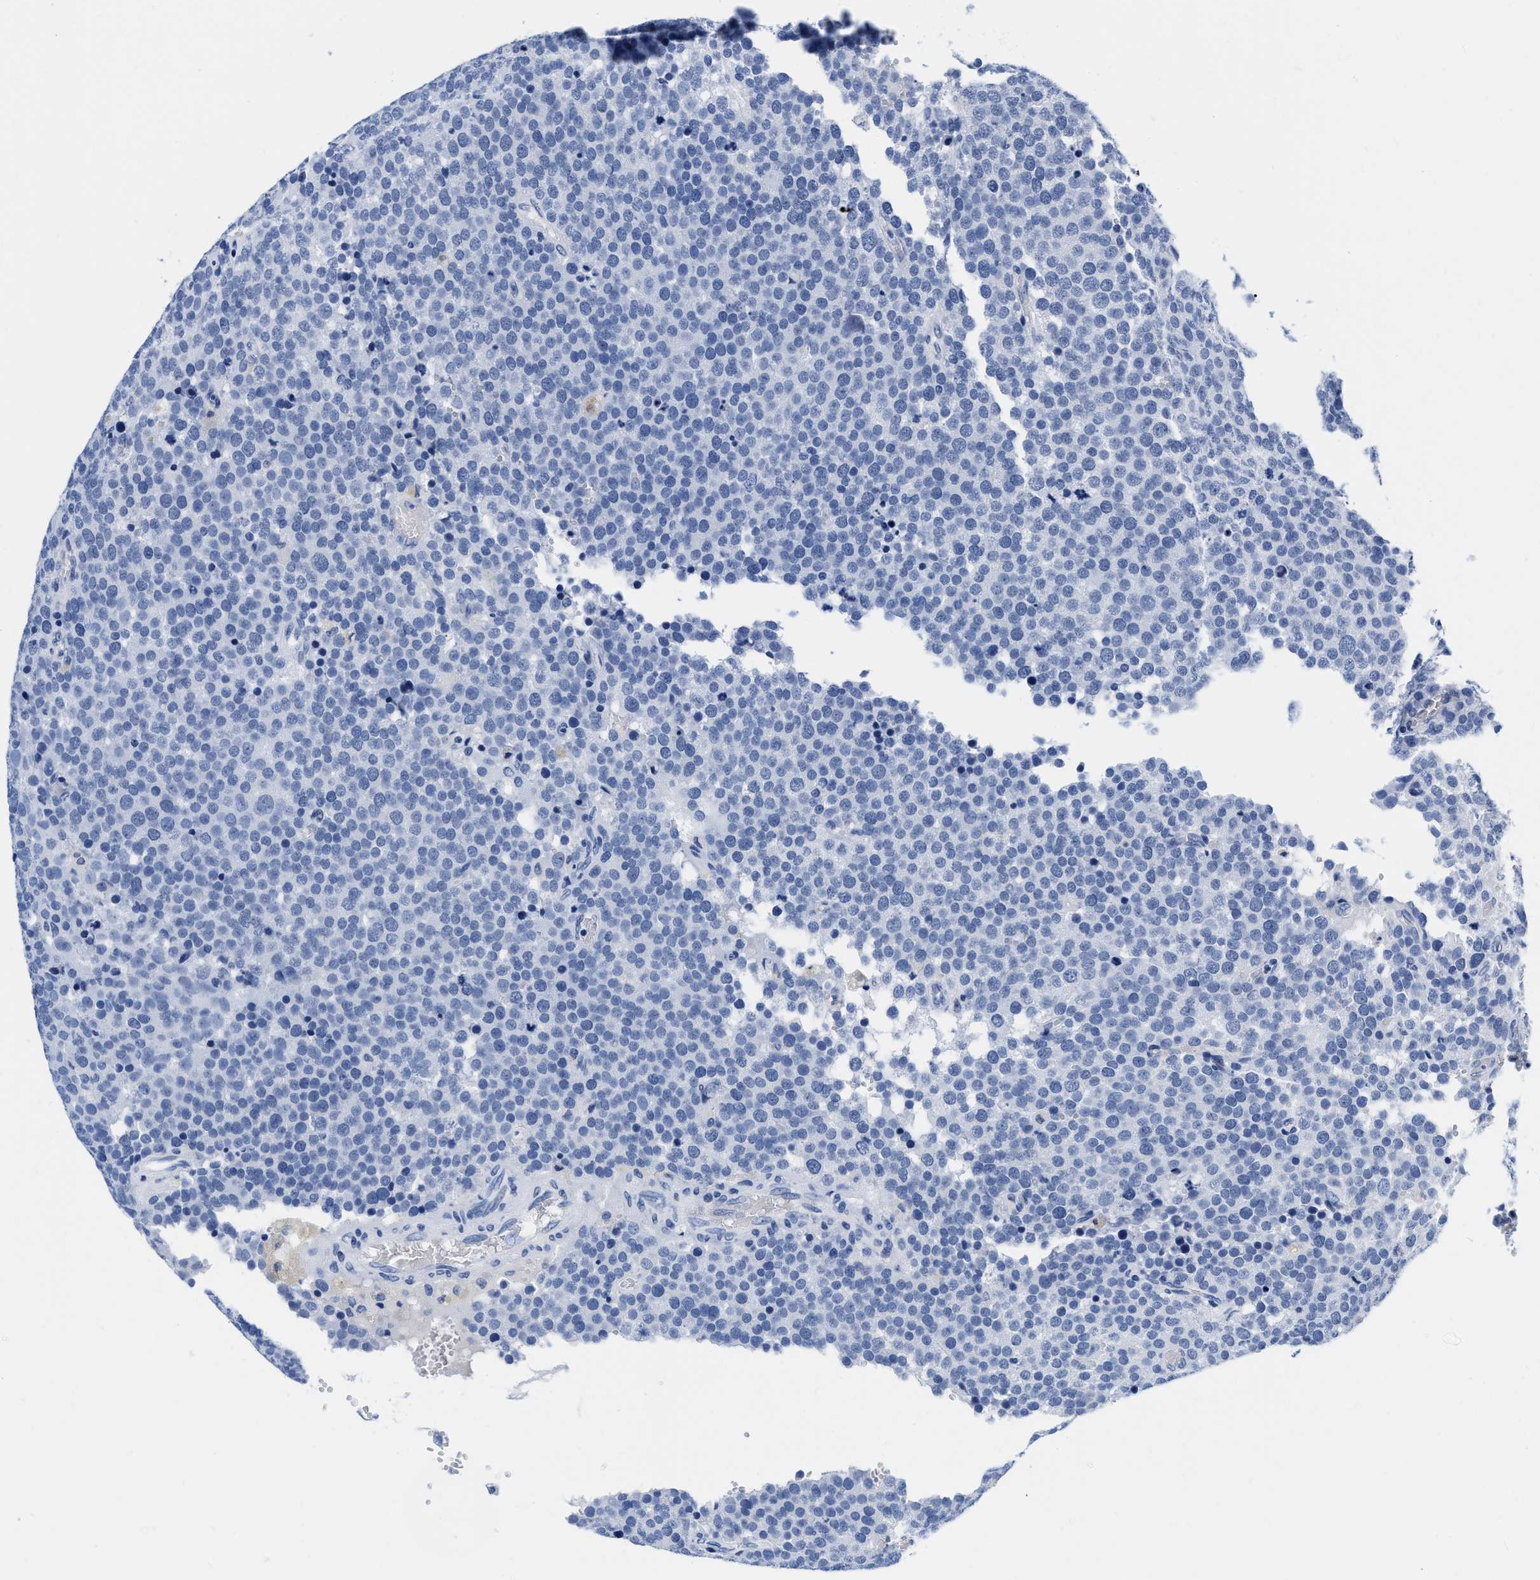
{"staining": {"intensity": "negative", "quantity": "none", "location": "none"}, "tissue": "testis cancer", "cell_type": "Tumor cells", "image_type": "cancer", "snomed": [{"axis": "morphology", "description": "Normal tissue, NOS"}, {"axis": "morphology", "description": "Seminoma, NOS"}, {"axis": "topography", "description": "Testis"}], "caption": "The micrograph exhibits no significant expression in tumor cells of testis cancer.", "gene": "CER1", "patient": {"sex": "male", "age": 71}}